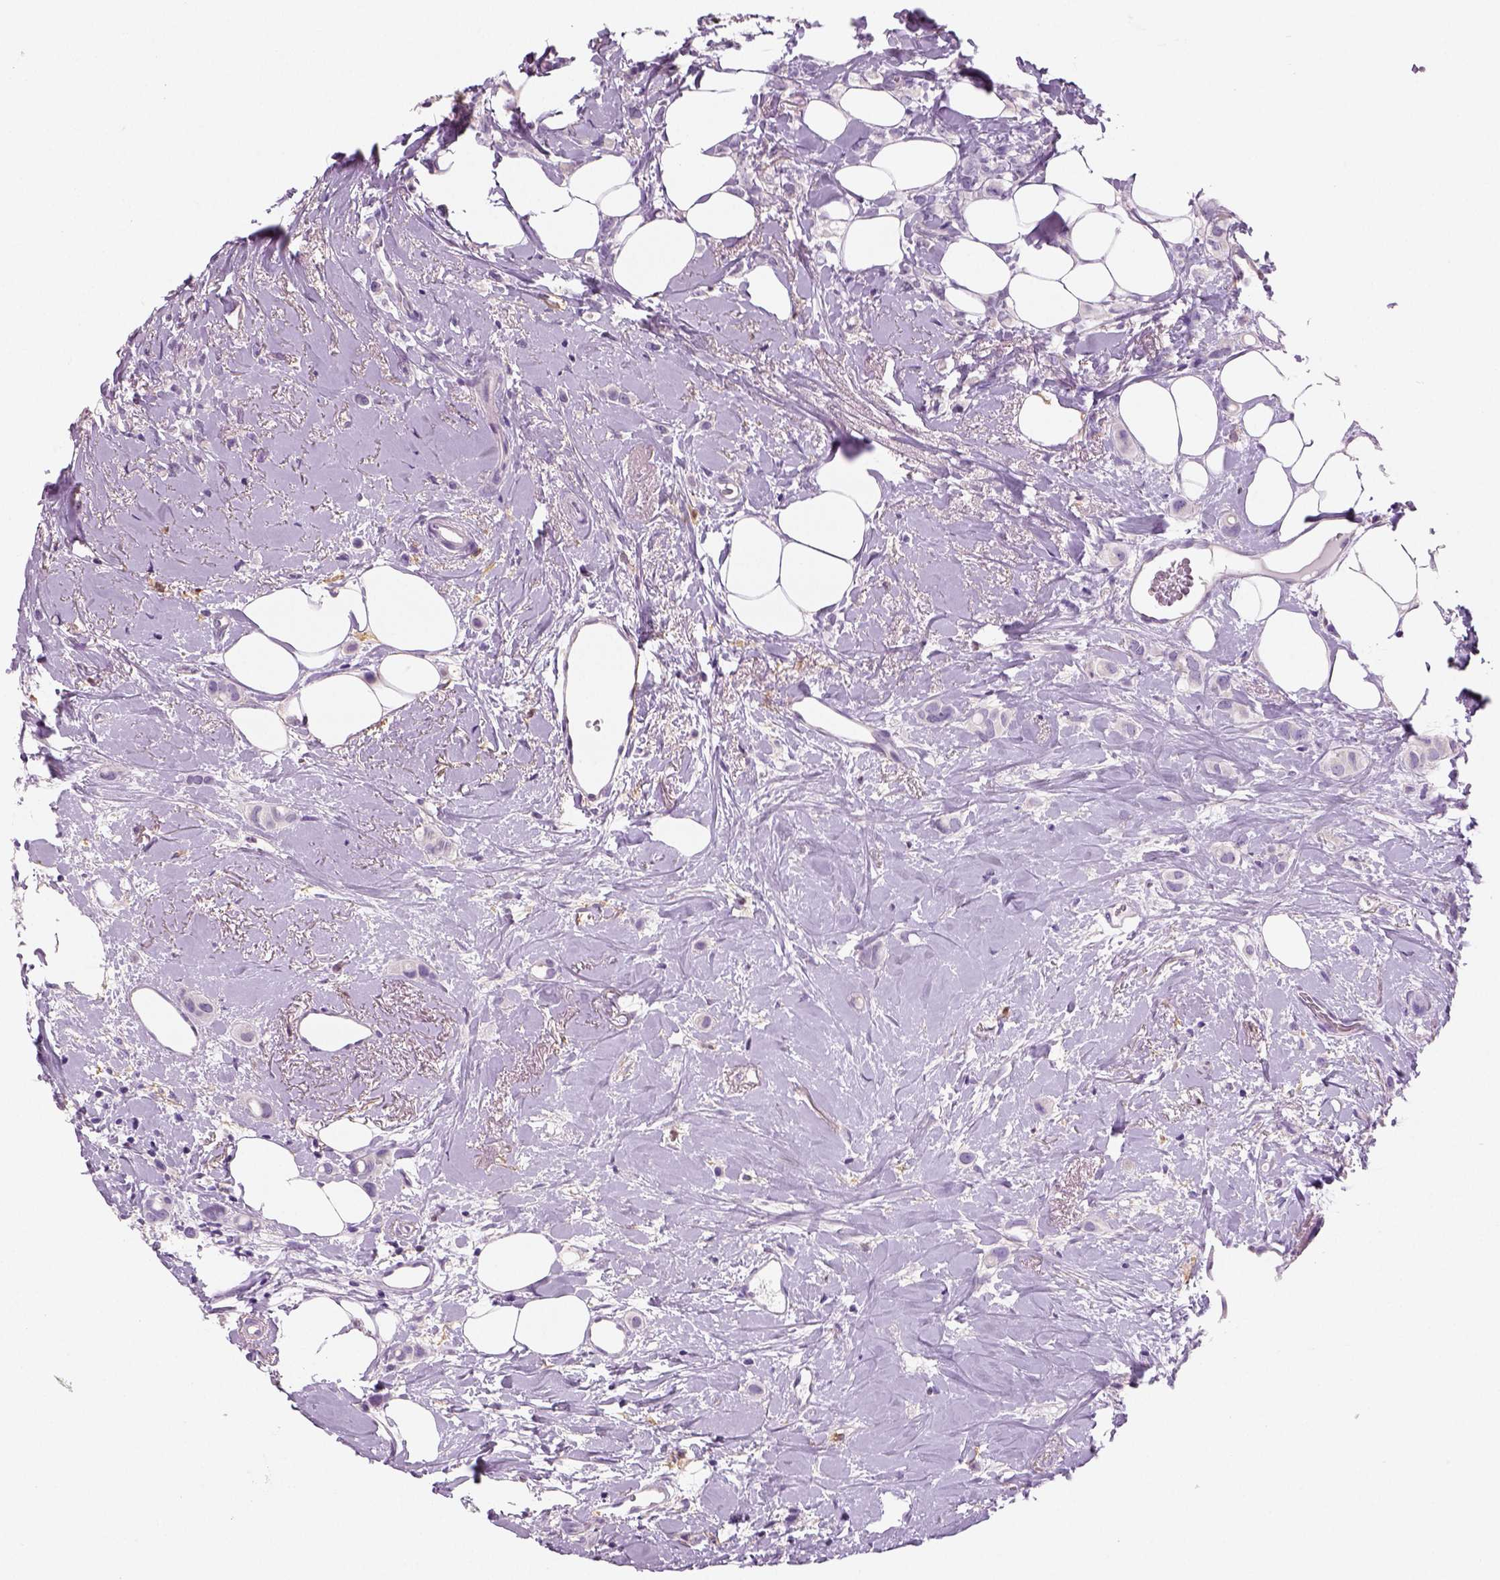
{"staining": {"intensity": "negative", "quantity": "none", "location": "none"}, "tissue": "breast cancer", "cell_type": "Tumor cells", "image_type": "cancer", "snomed": [{"axis": "morphology", "description": "Lobular carcinoma"}, {"axis": "topography", "description": "Breast"}], "caption": "There is no significant expression in tumor cells of breast lobular carcinoma.", "gene": "NECAB2", "patient": {"sex": "female", "age": 66}}